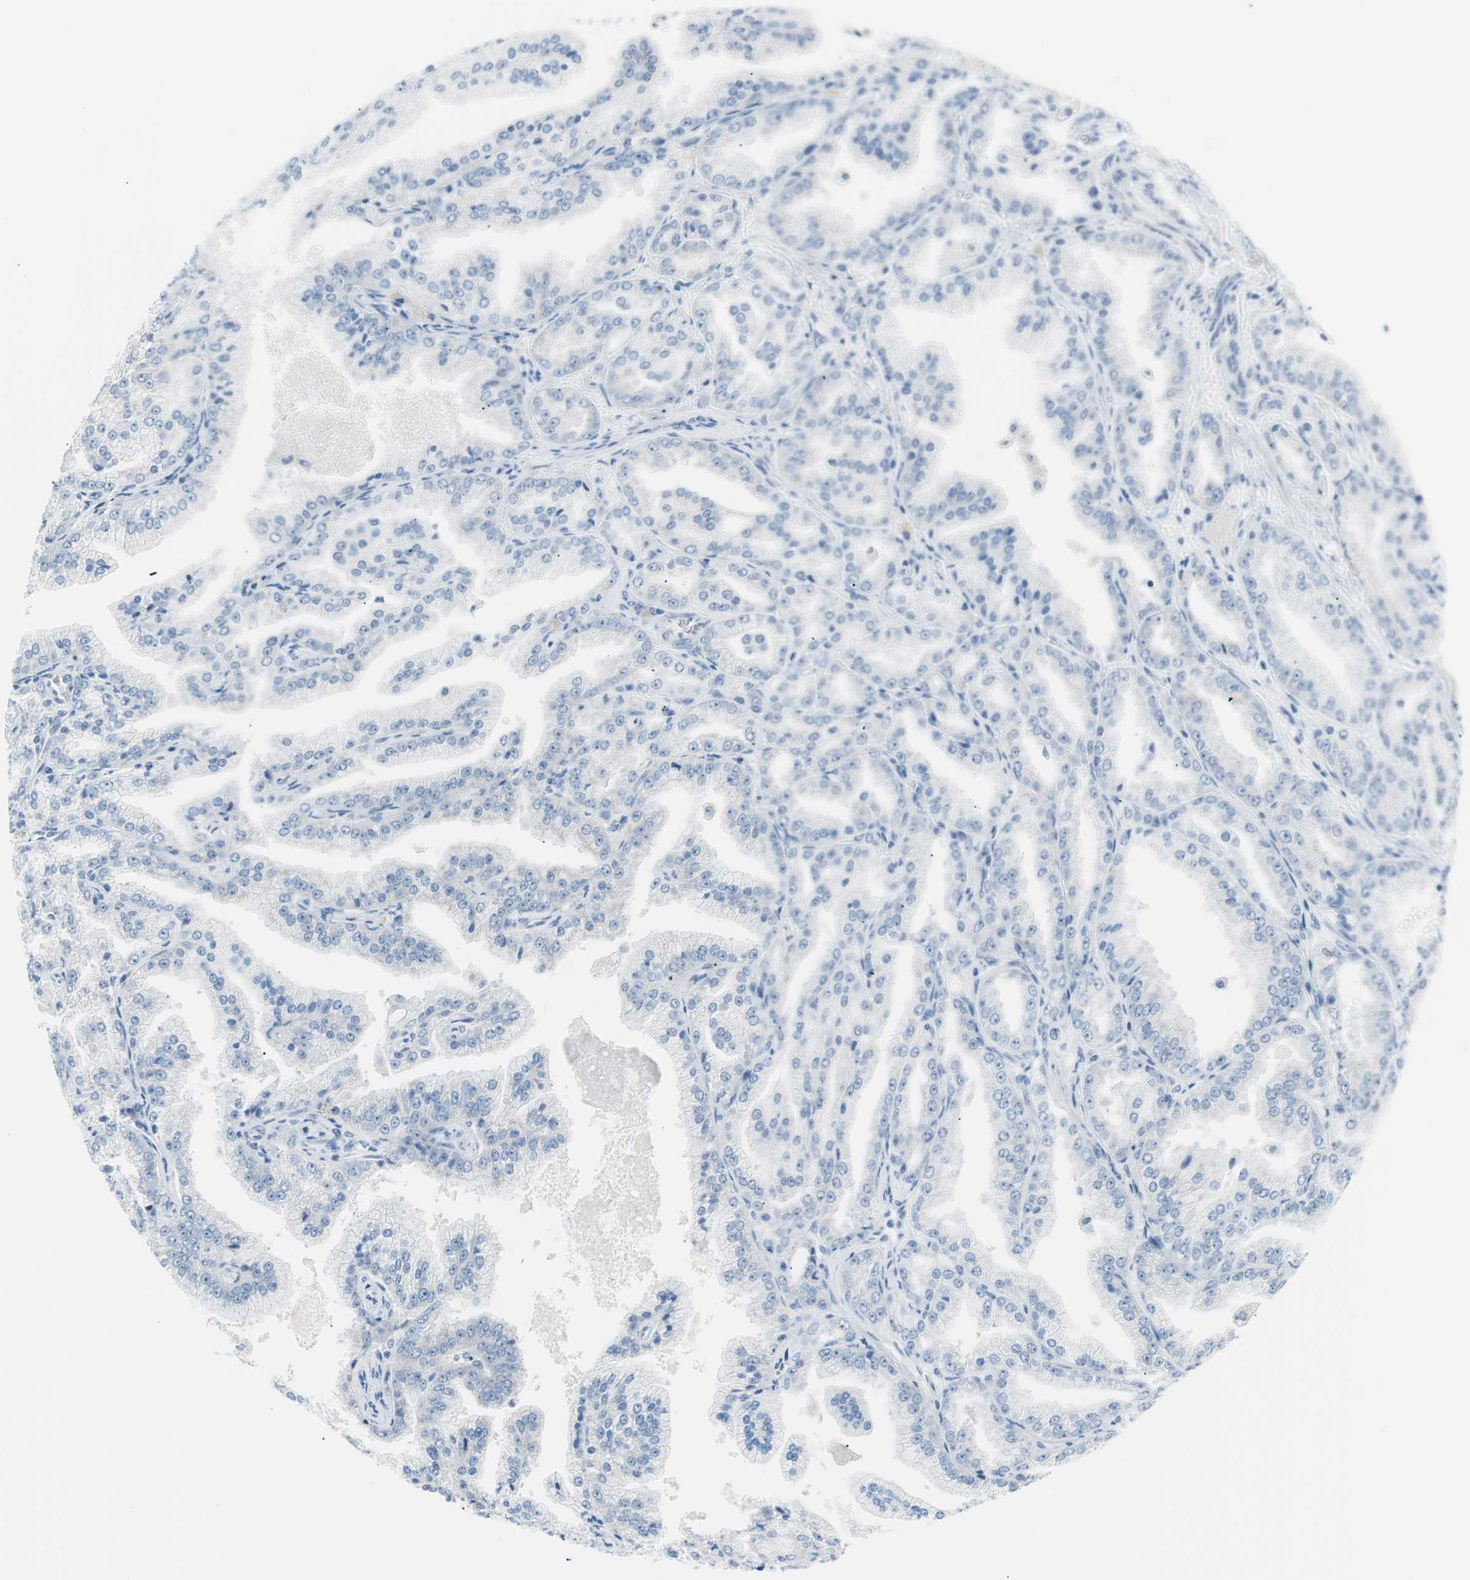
{"staining": {"intensity": "negative", "quantity": "none", "location": "none"}, "tissue": "prostate cancer", "cell_type": "Tumor cells", "image_type": "cancer", "snomed": [{"axis": "morphology", "description": "Adenocarcinoma, High grade"}, {"axis": "topography", "description": "Prostate"}], "caption": "IHC micrograph of neoplastic tissue: human prostate cancer stained with DAB displays no significant protein staining in tumor cells. (DAB (3,3'-diaminobenzidine) IHC, high magnification).", "gene": "VIL1", "patient": {"sex": "male", "age": 61}}